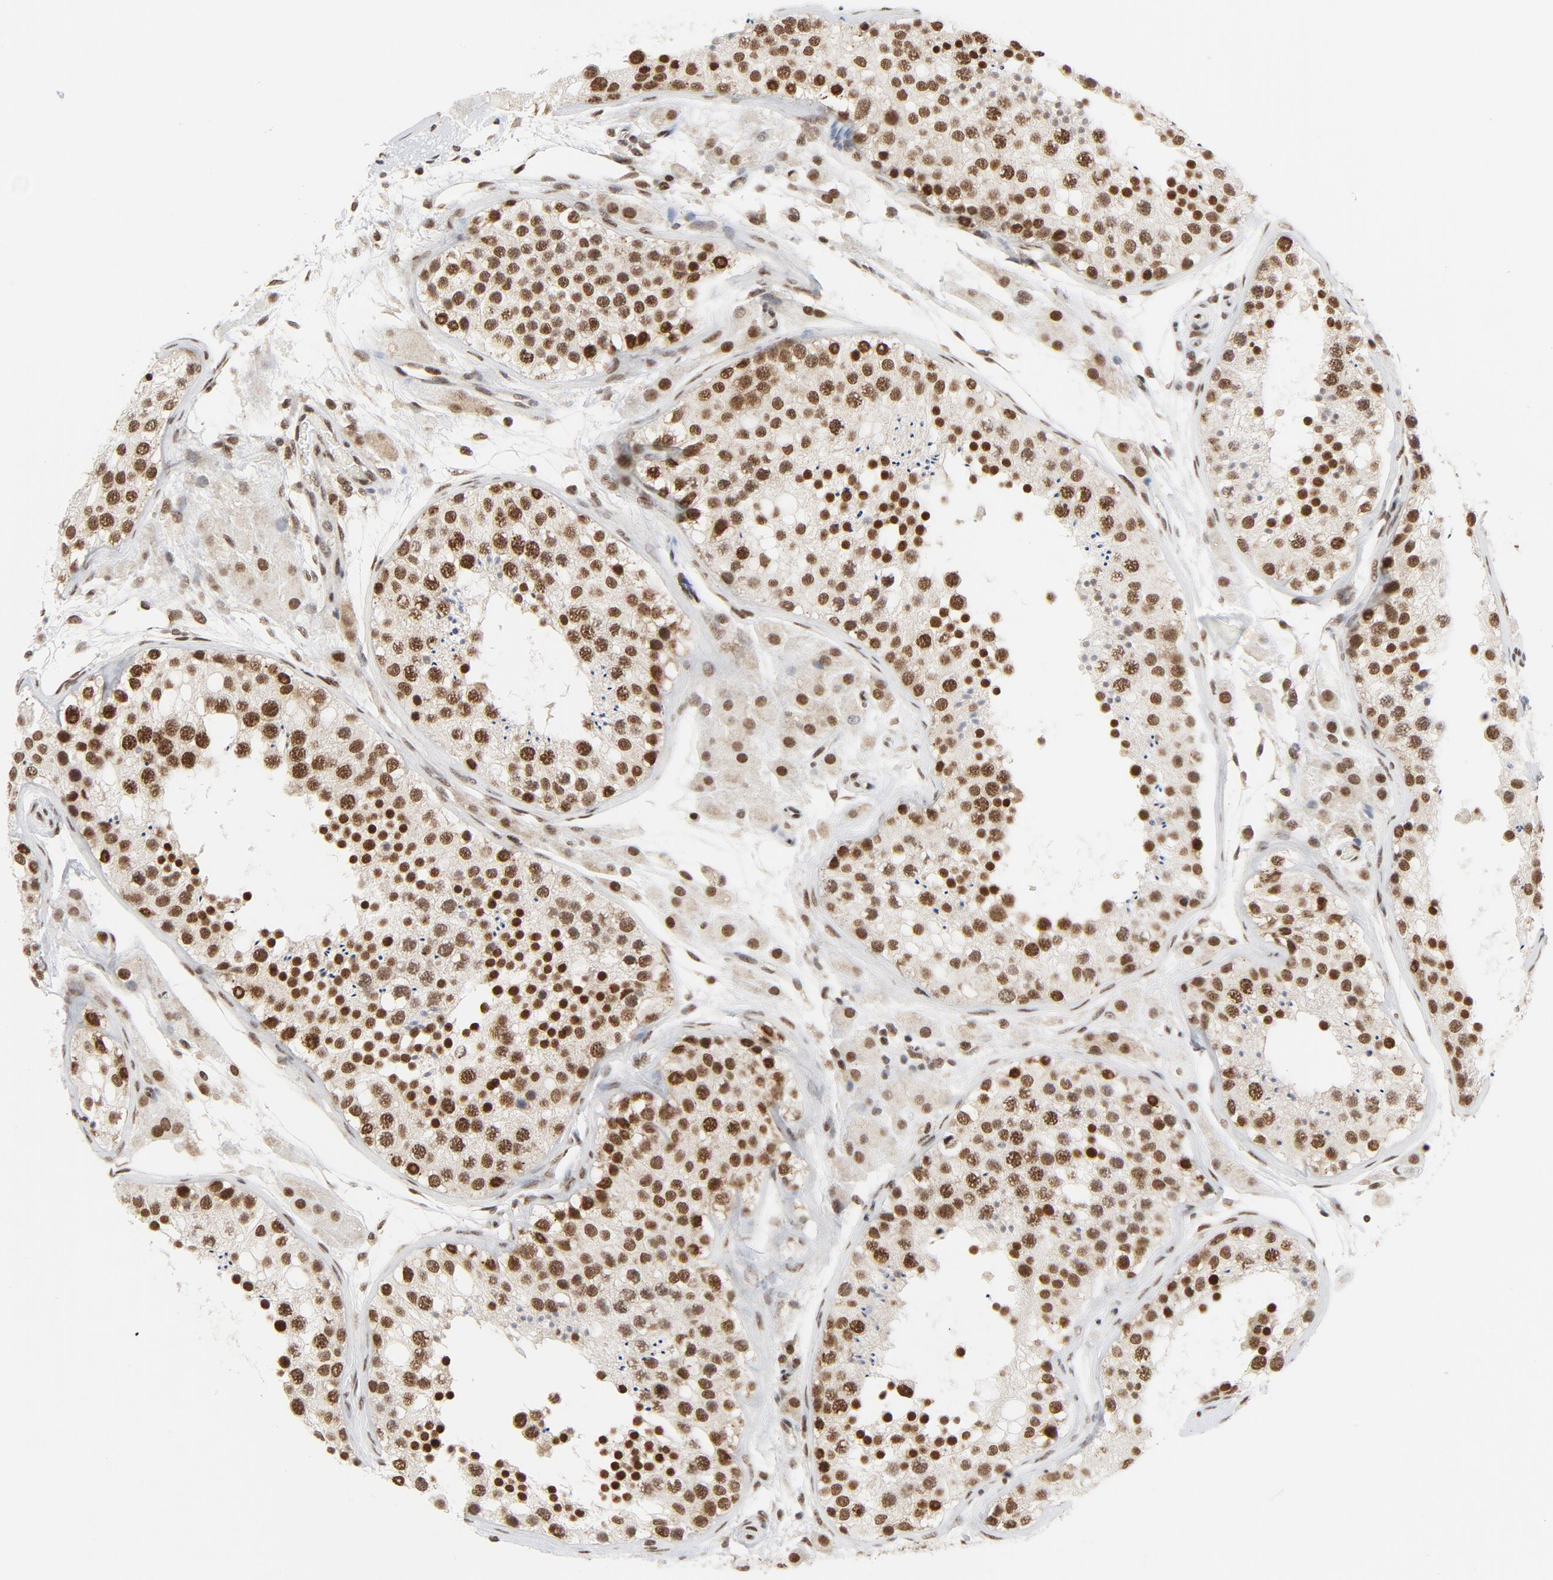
{"staining": {"intensity": "strong", "quantity": ">75%", "location": "nuclear"}, "tissue": "testis", "cell_type": "Cells in seminiferous ducts", "image_type": "normal", "snomed": [{"axis": "morphology", "description": "Normal tissue, NOS"}, {"axis": "topography", "description": "Testis"}], "caption": "This photomicrograph shows immunohistochemistry staining of normal human testis, with high strong nuclear expression in about >75% of cells in seminiferous ducts.", "gene": "ERCC1", "patient": {"sex": "male", "age": 26}}